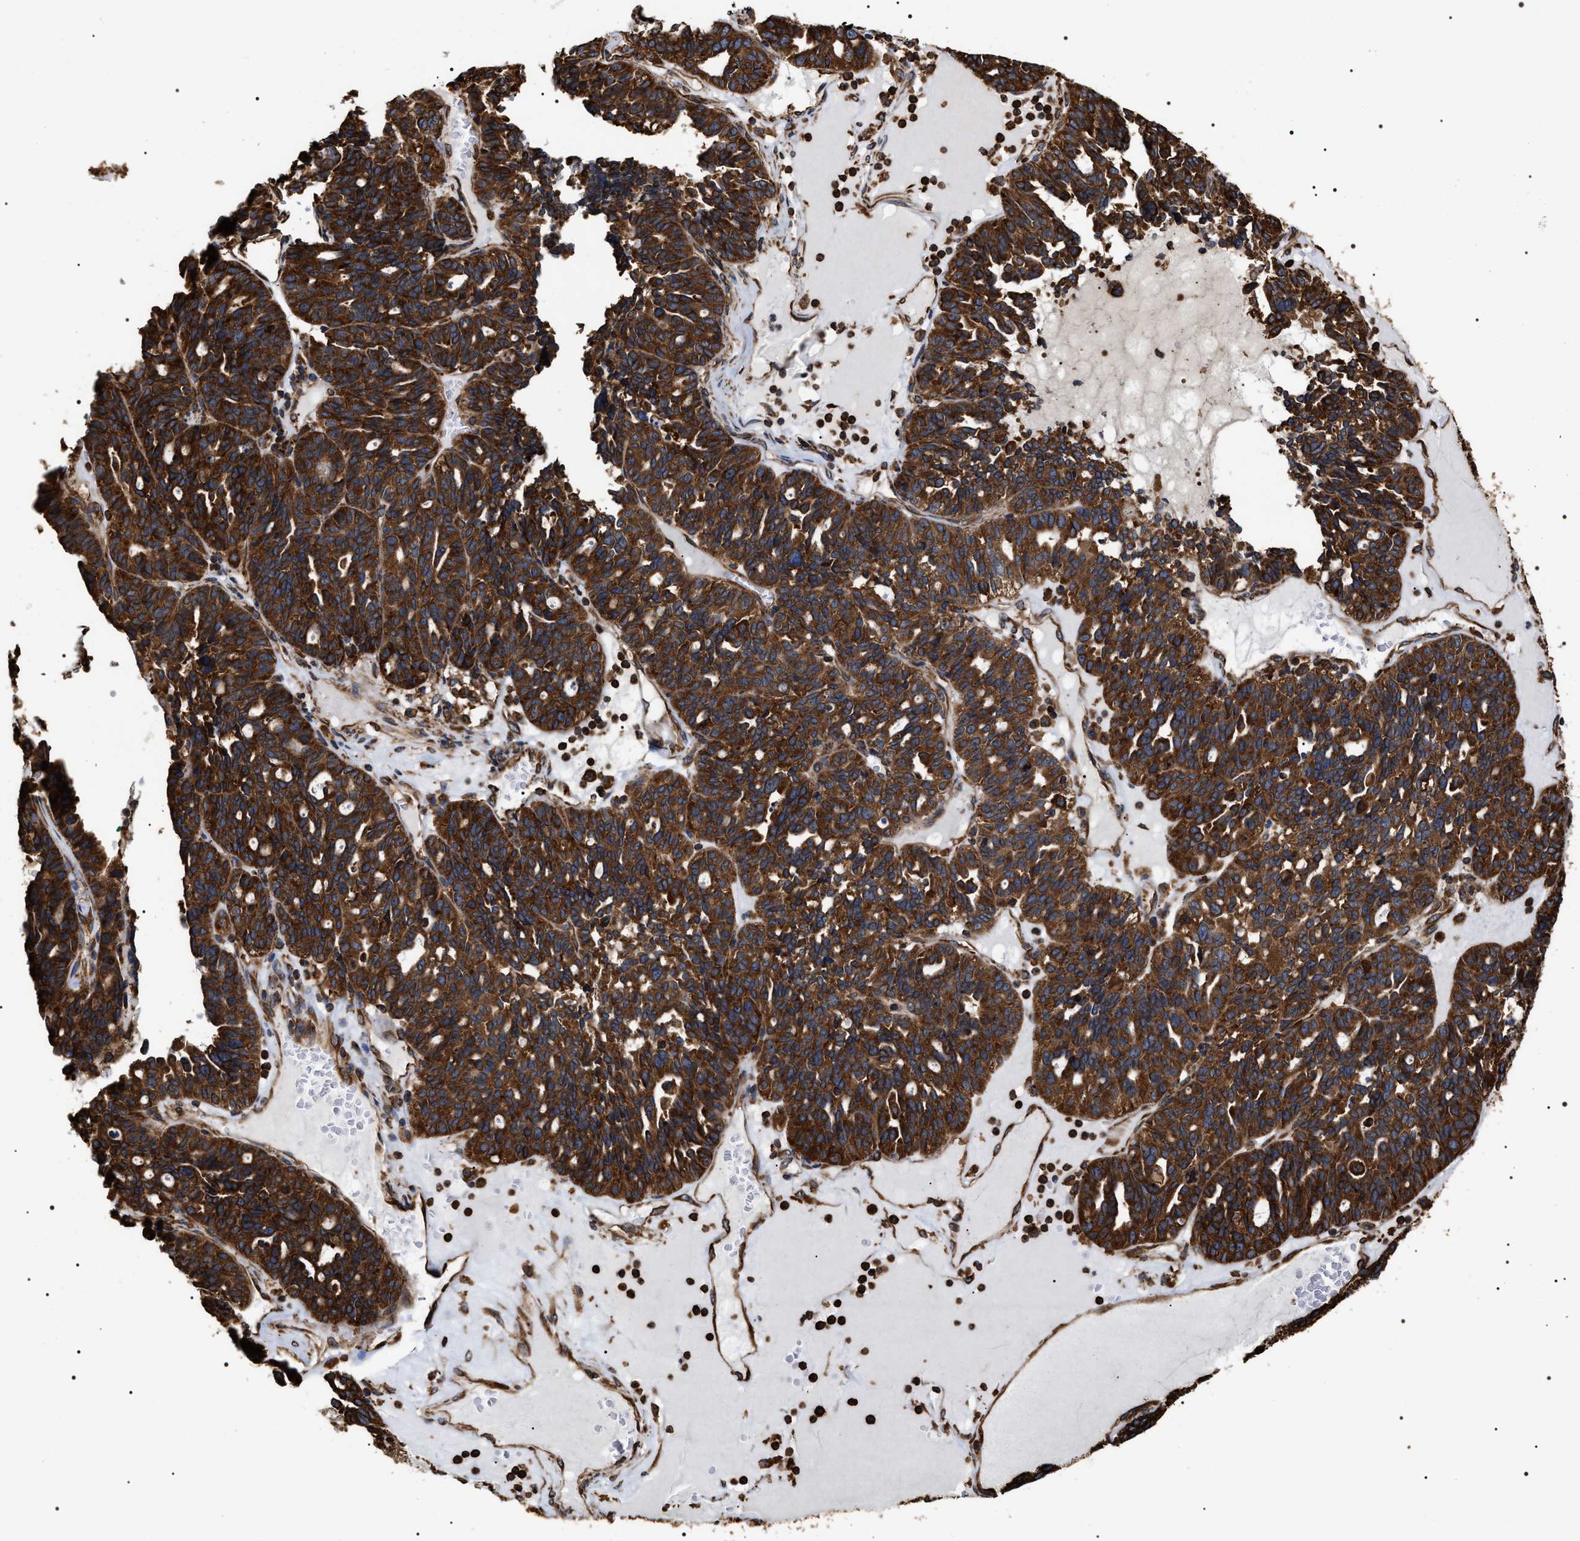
{"staining": {"intensity": "strong", "quantity": ">75%", "location": "cytoplasmic/membranous"}, "tissue": "ovarian cancer", "cell_type": "Tumor cells", "image_type": "cancer", "snomed": [{"axis": "morphology", "description": "Cystadenocarcinoma, serous, NOS"}, {"axis": "topography", "description": "Ovary"}], "caption": "Immunohistochemical staining of serous cystadenocarcinoma (ovarian) exhibits high levels of strong cytoplasmic/membranous protein positivity in approximately >75% of tumor cells.", "gene": "SERBP1", "patient": {"sex": "female", "age": 59}}